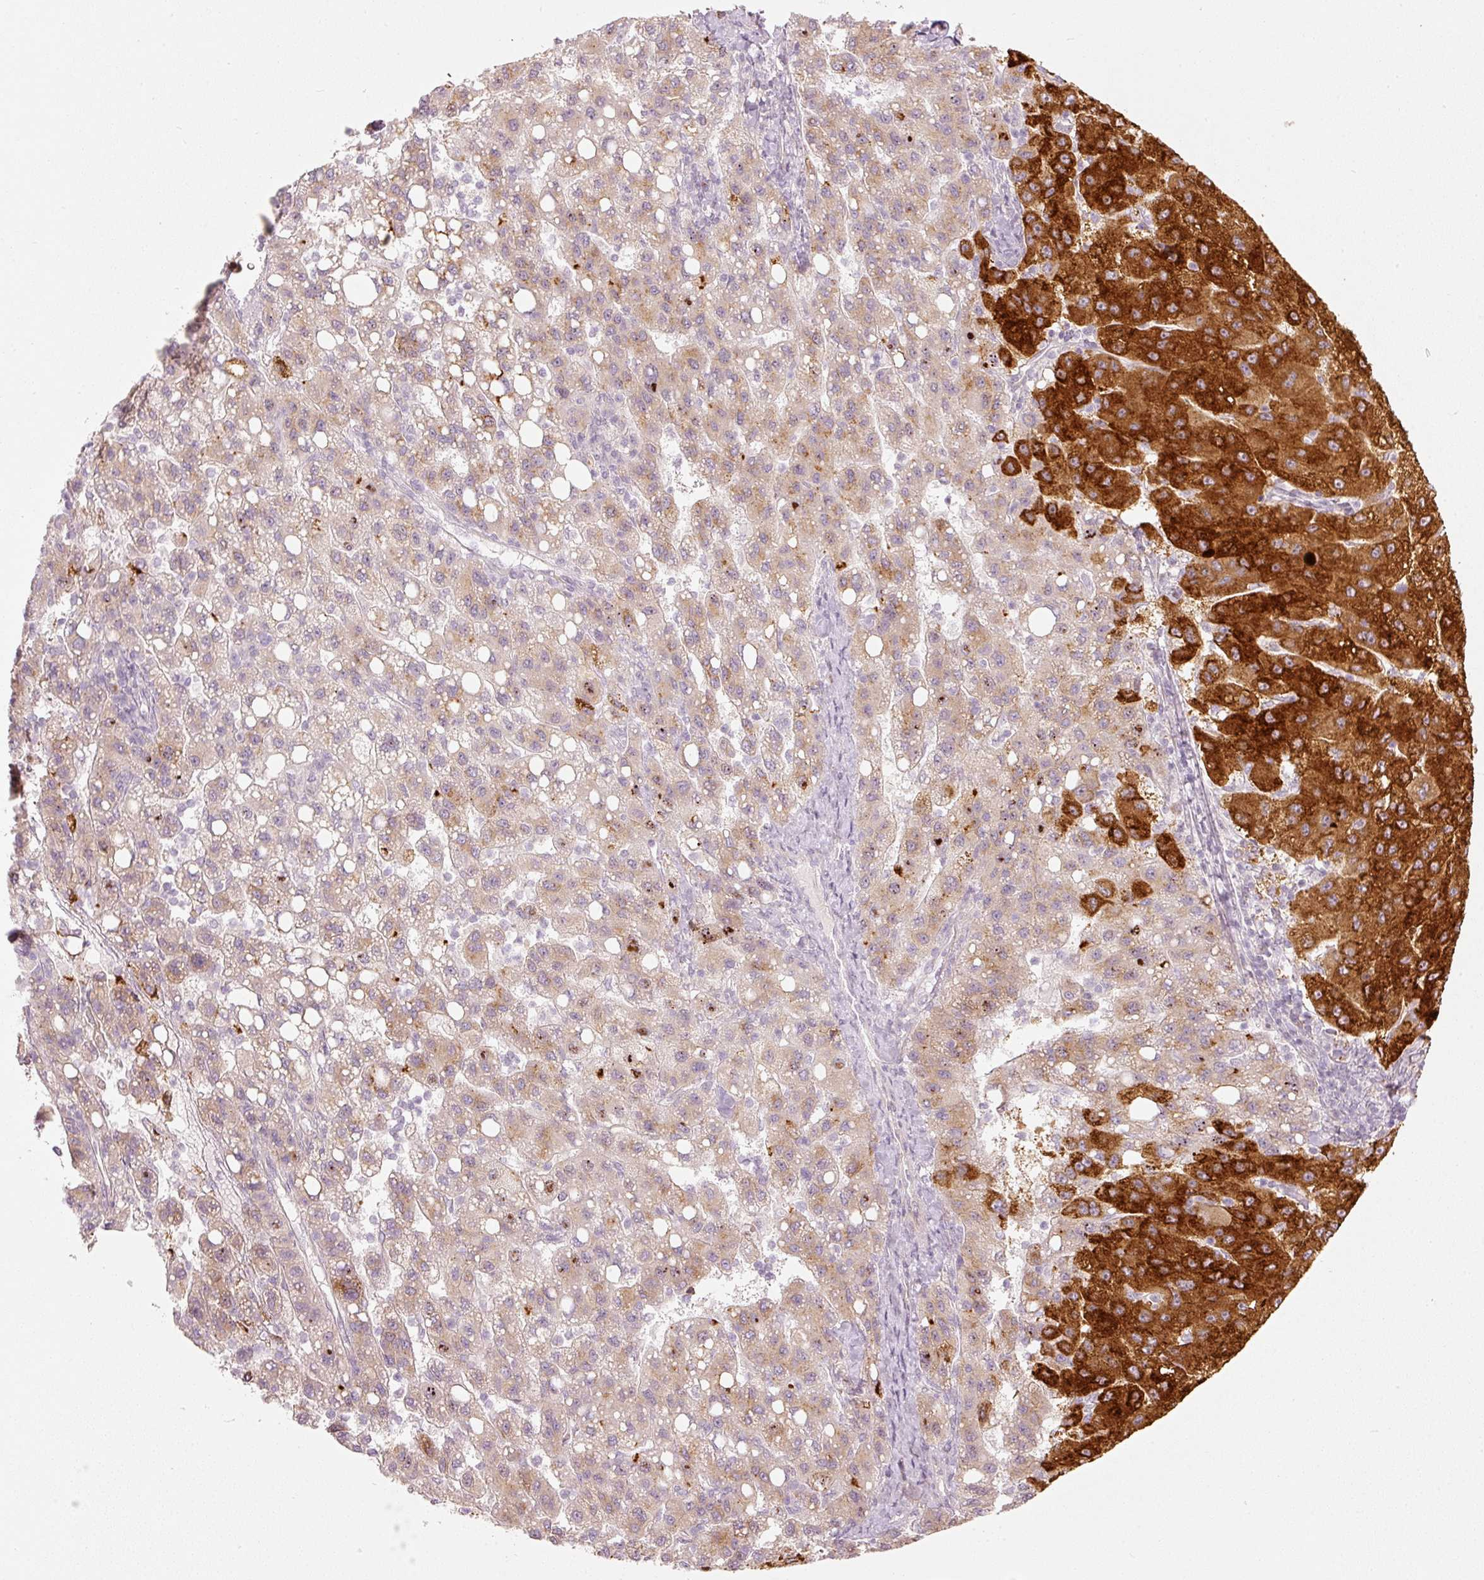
{"staining": {"intensity": "weak", "quantity": "25%-75%", "location": "cytoplasmic/membranous"}, "tissue": "liver cancer", "cell_type": "Tumor cells", "image_type": "cancer", "snomed": [{"axis": "morphology", "description": "Carcinoma, Hepatocellular, NOS"}, {"axis": "topography", "description": "Liver"}], "caption": "Liver cancer (hepatocellular carcinoma) stained for a protein (brown) reveals weak cytoplasmic/membranous positive expression in approximately 25%-75% of tumor cells.", "gene": "SLC20A1", "patient": {"sex": "female", "age": 82}}